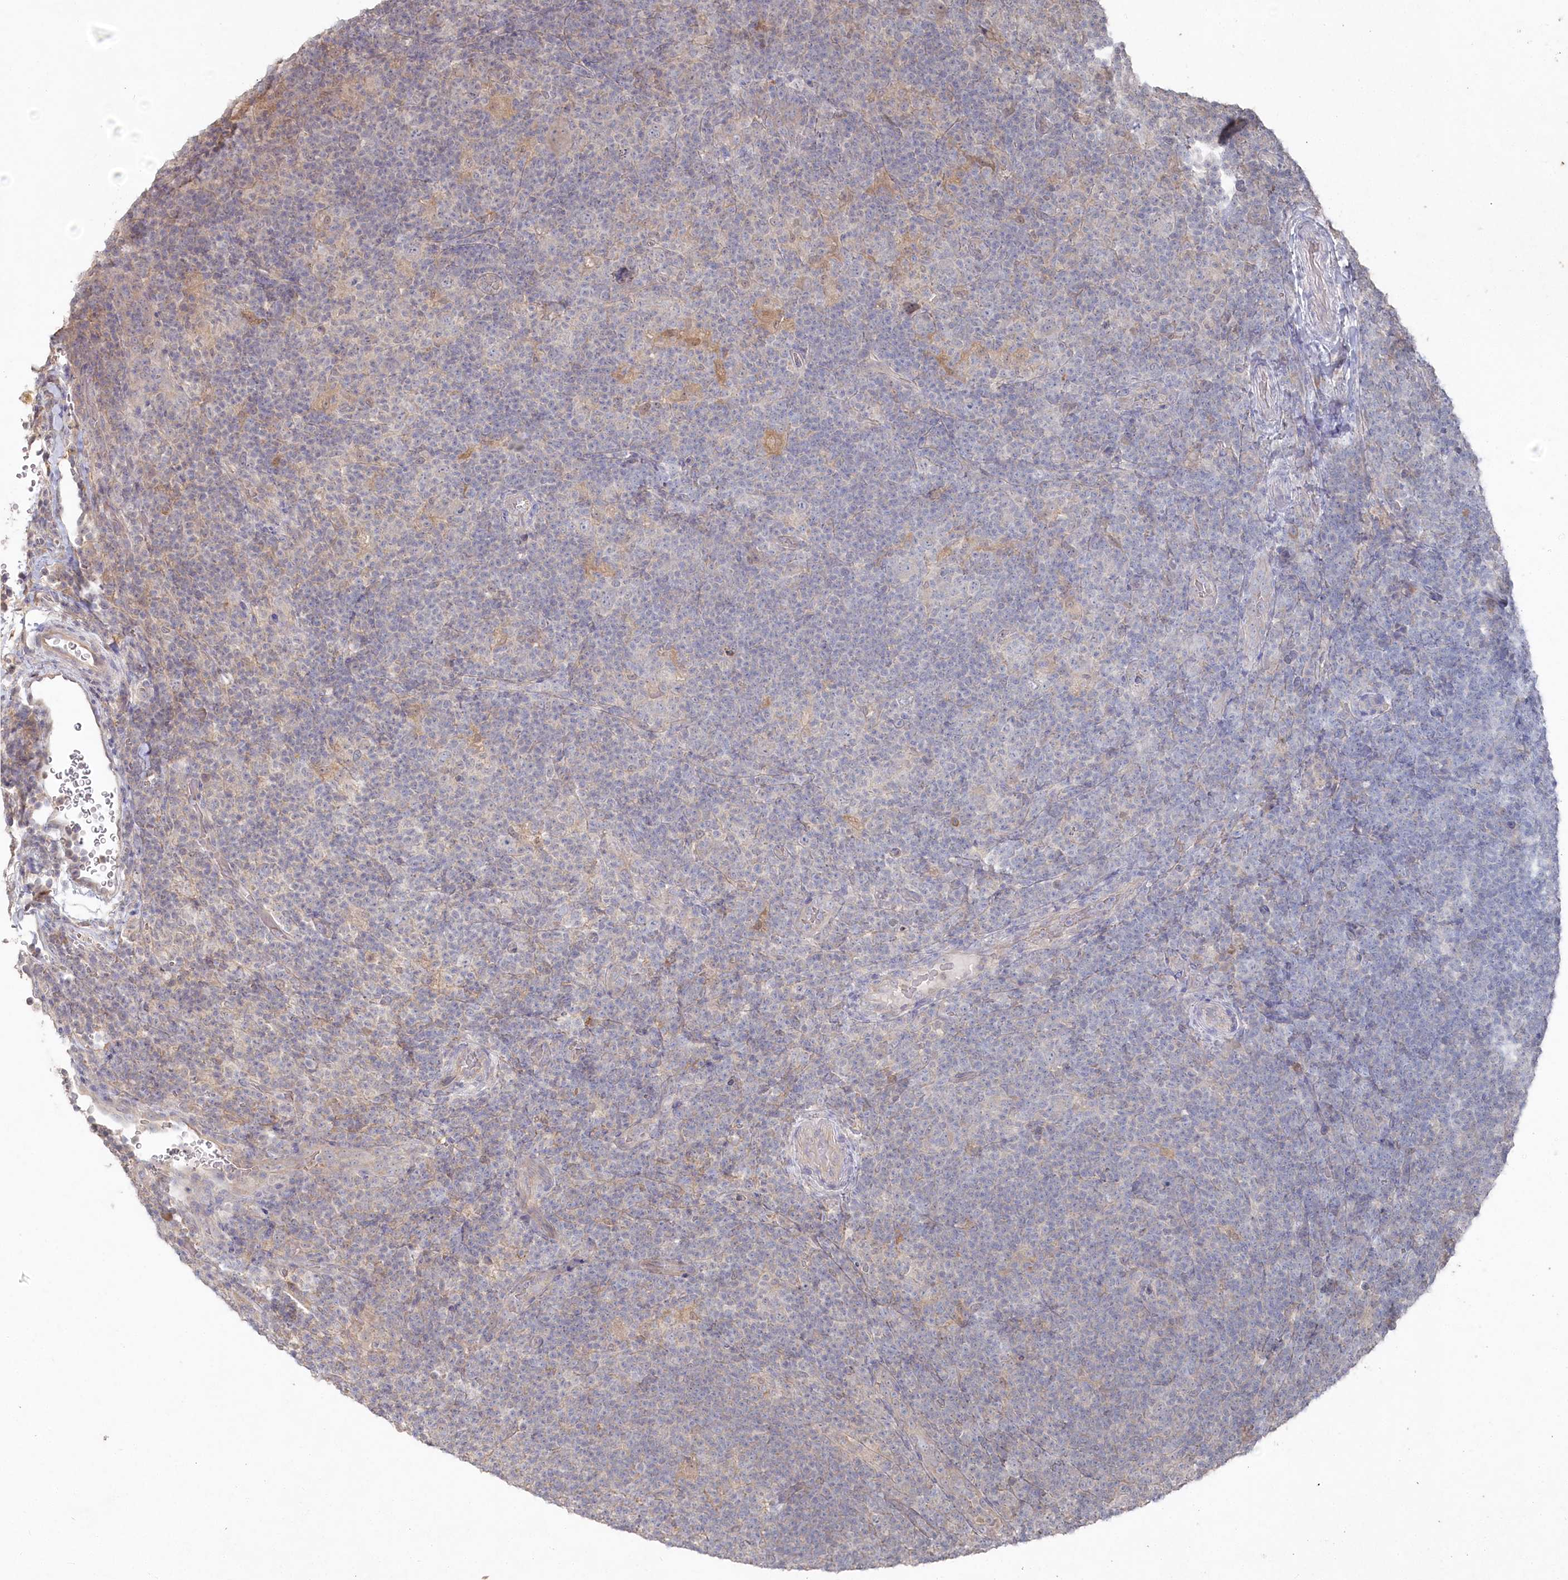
{"staining": {"intensity": "negative", "quantity": "none", "location": "none"}, "tissue": "lymphoma", "cell_type": "Tumor cells", "image_type": "cancer", "snomed": [{"axis": "morphology", "description": "Hodgkin's disease, NOS"}, {"axis": "topography", "description": "Lymph node"}], "caption": "Histopathology image shows no protein staining in tumor cells of Hodgkin's disease tissue.", "gene": "TGFBRAP1", "patient": {"sex": "female", "age": 57}}